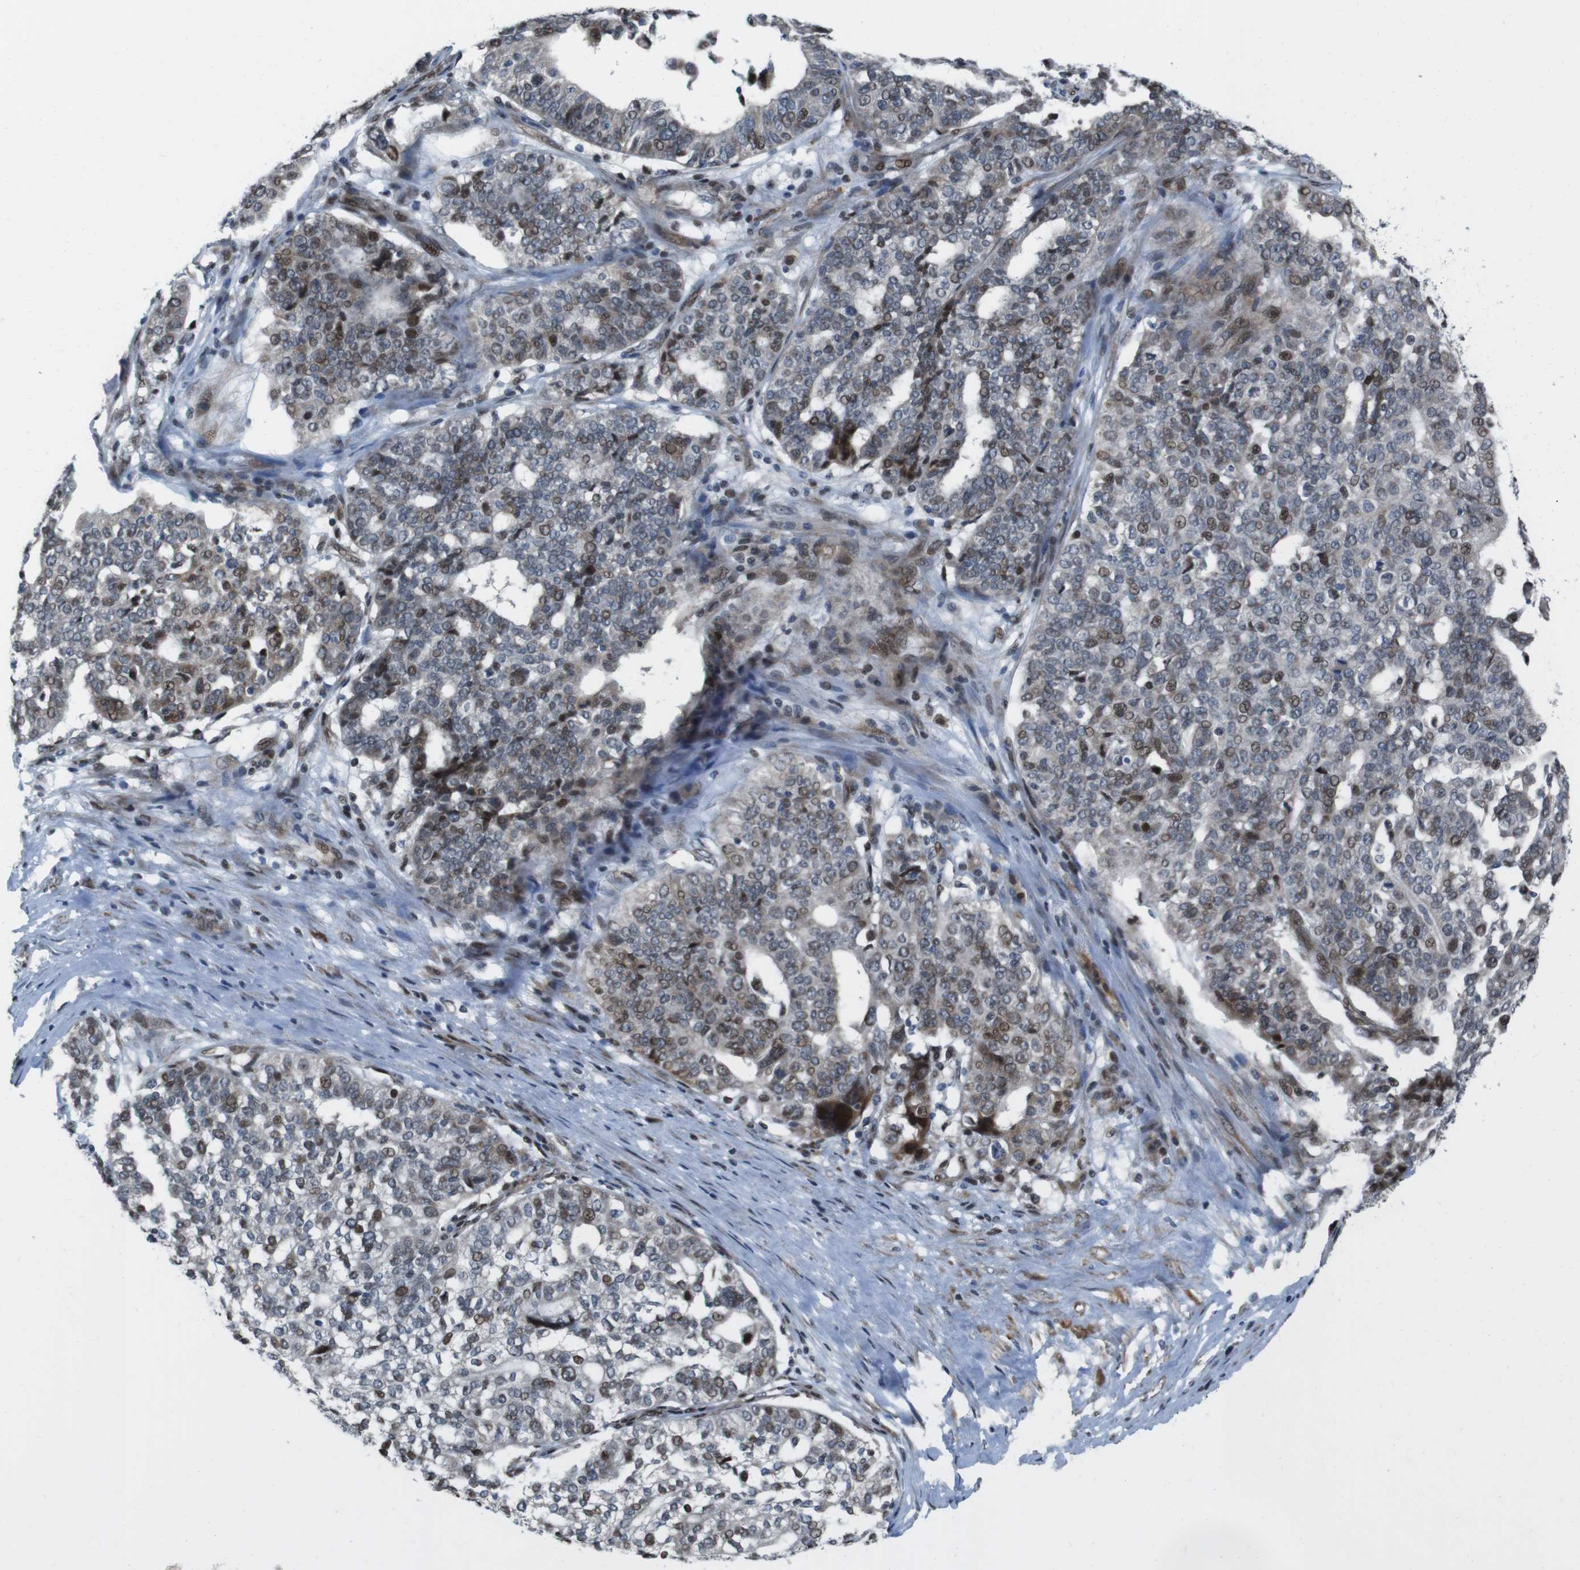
{"staining": {"intensity": "weak", "quantity": "25%-75%", "location": "nuclear"}, "tissue": "ovarian cancer", "cell_type": "Tumor cells", "image_type": "cancer", "snomed": [{"axis": "morphology", "description": "Cystadenocarcinoma, serous, NOS"}, {"axis": "topography", "description": "Ovary"}], "caption": "Tumor cells reveal low levels of weak nuclear expression in approximately 25%-75% of cells in human ovarian cancer.", "gene": "PBRM1", "patient": {"sex": "female", "age": 59}}